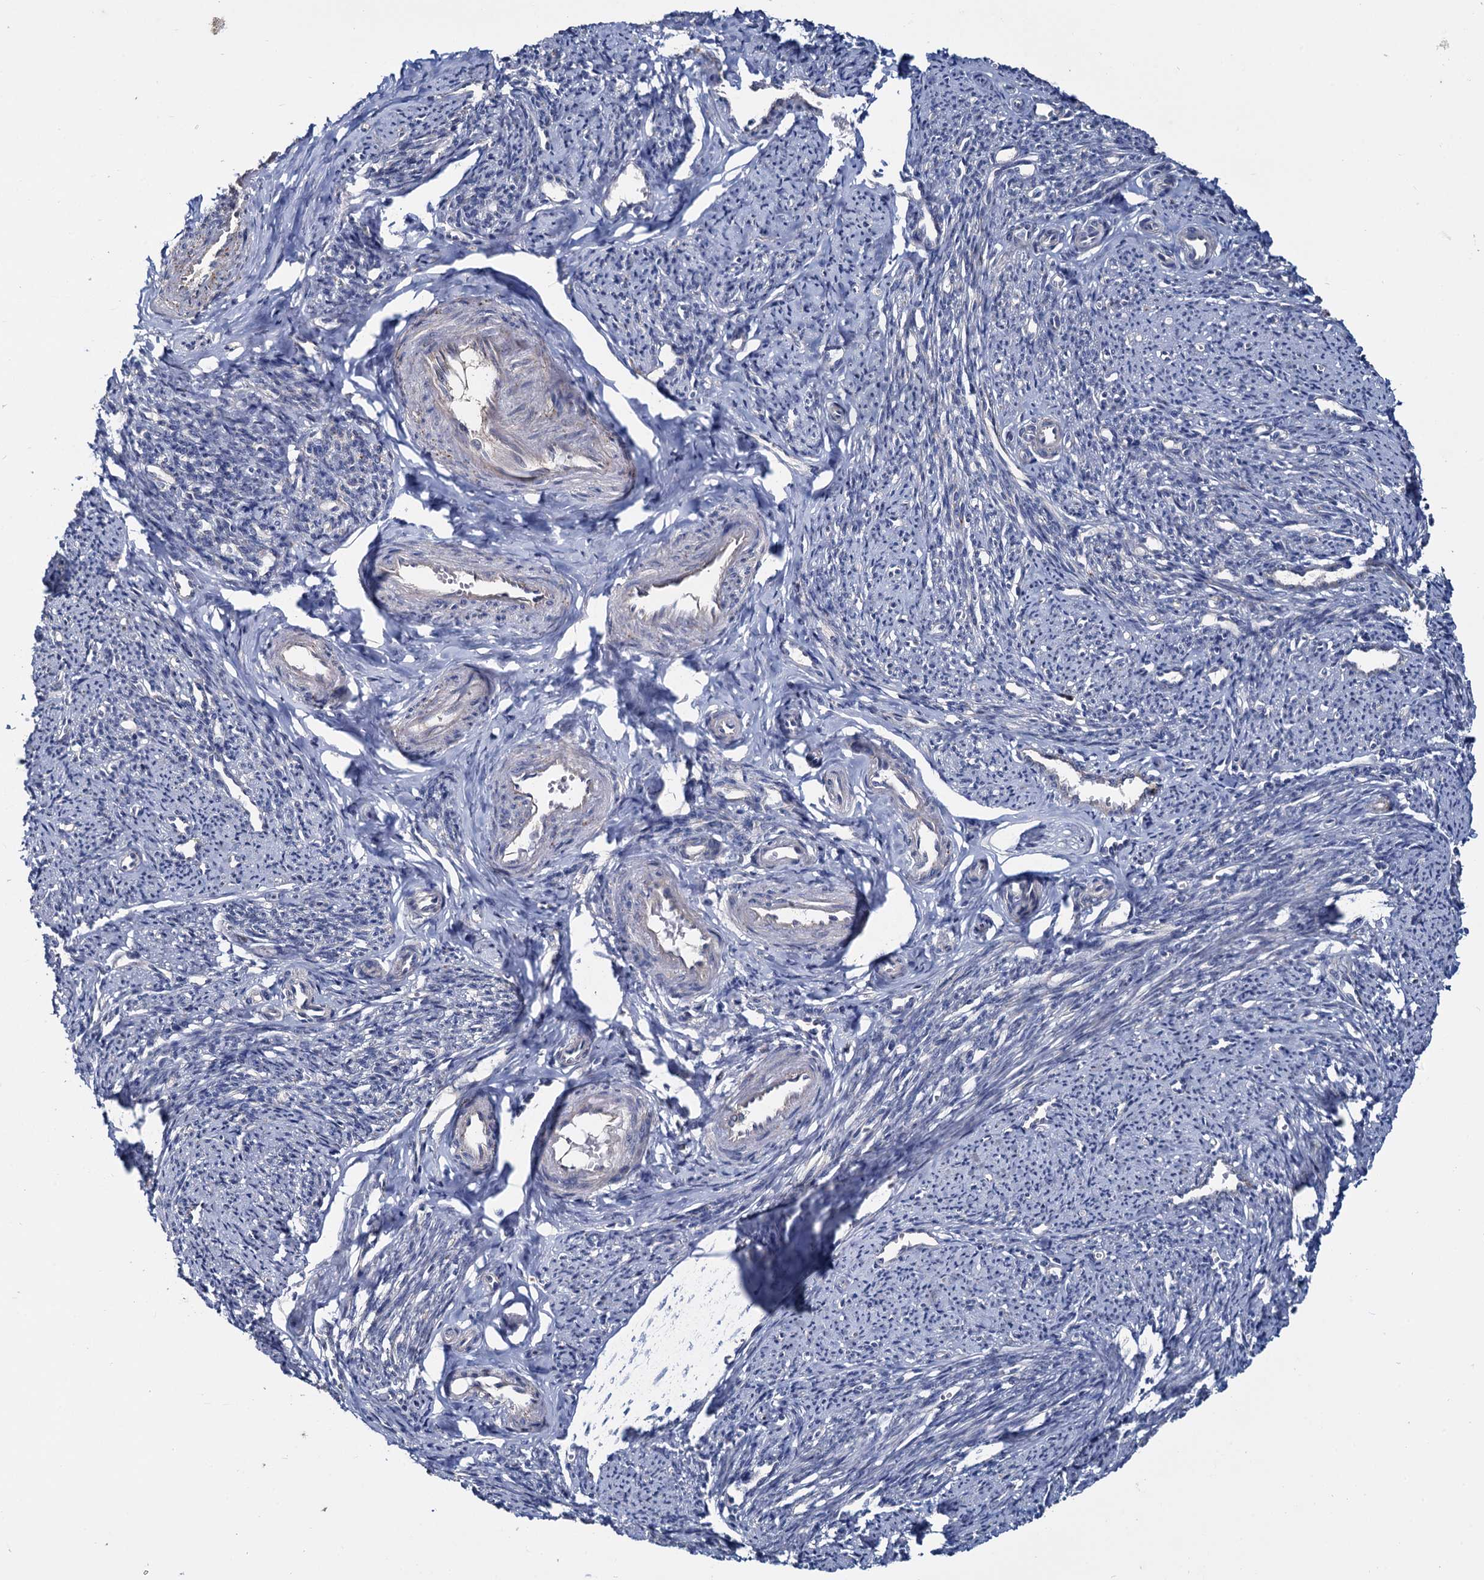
{"staining": {"intensity": "moderate", "quantity": ">75%", "location": "cytoplasmic/membranous"}, "tissue": "smooth muscle", "cell_type": "Smooth muscle cells", "image_type": "normal", "snomed": [{"axis": "morphology", "description": "Normal tissue, NOS"}, {"axis": "topography", "description": "Smooth muscle"}, {"axis": "topography", "description": "Uterus"}], "caption": "IHC staining of benign smooth muscle, which reveals medium levels of moderate cytoplasmic/membranous positivity in approximately >75% of smooth muscle cells indicating moderate cytoplasmic/membranous protein staining. The staining was performed using DAB (3,3'-diaminobenzidine) (brown) for protein detection and nuclei were counterstained in hematoxylin (blue).", "gene": "CEP192", "patient": {"sex": "female", "age": 59}}